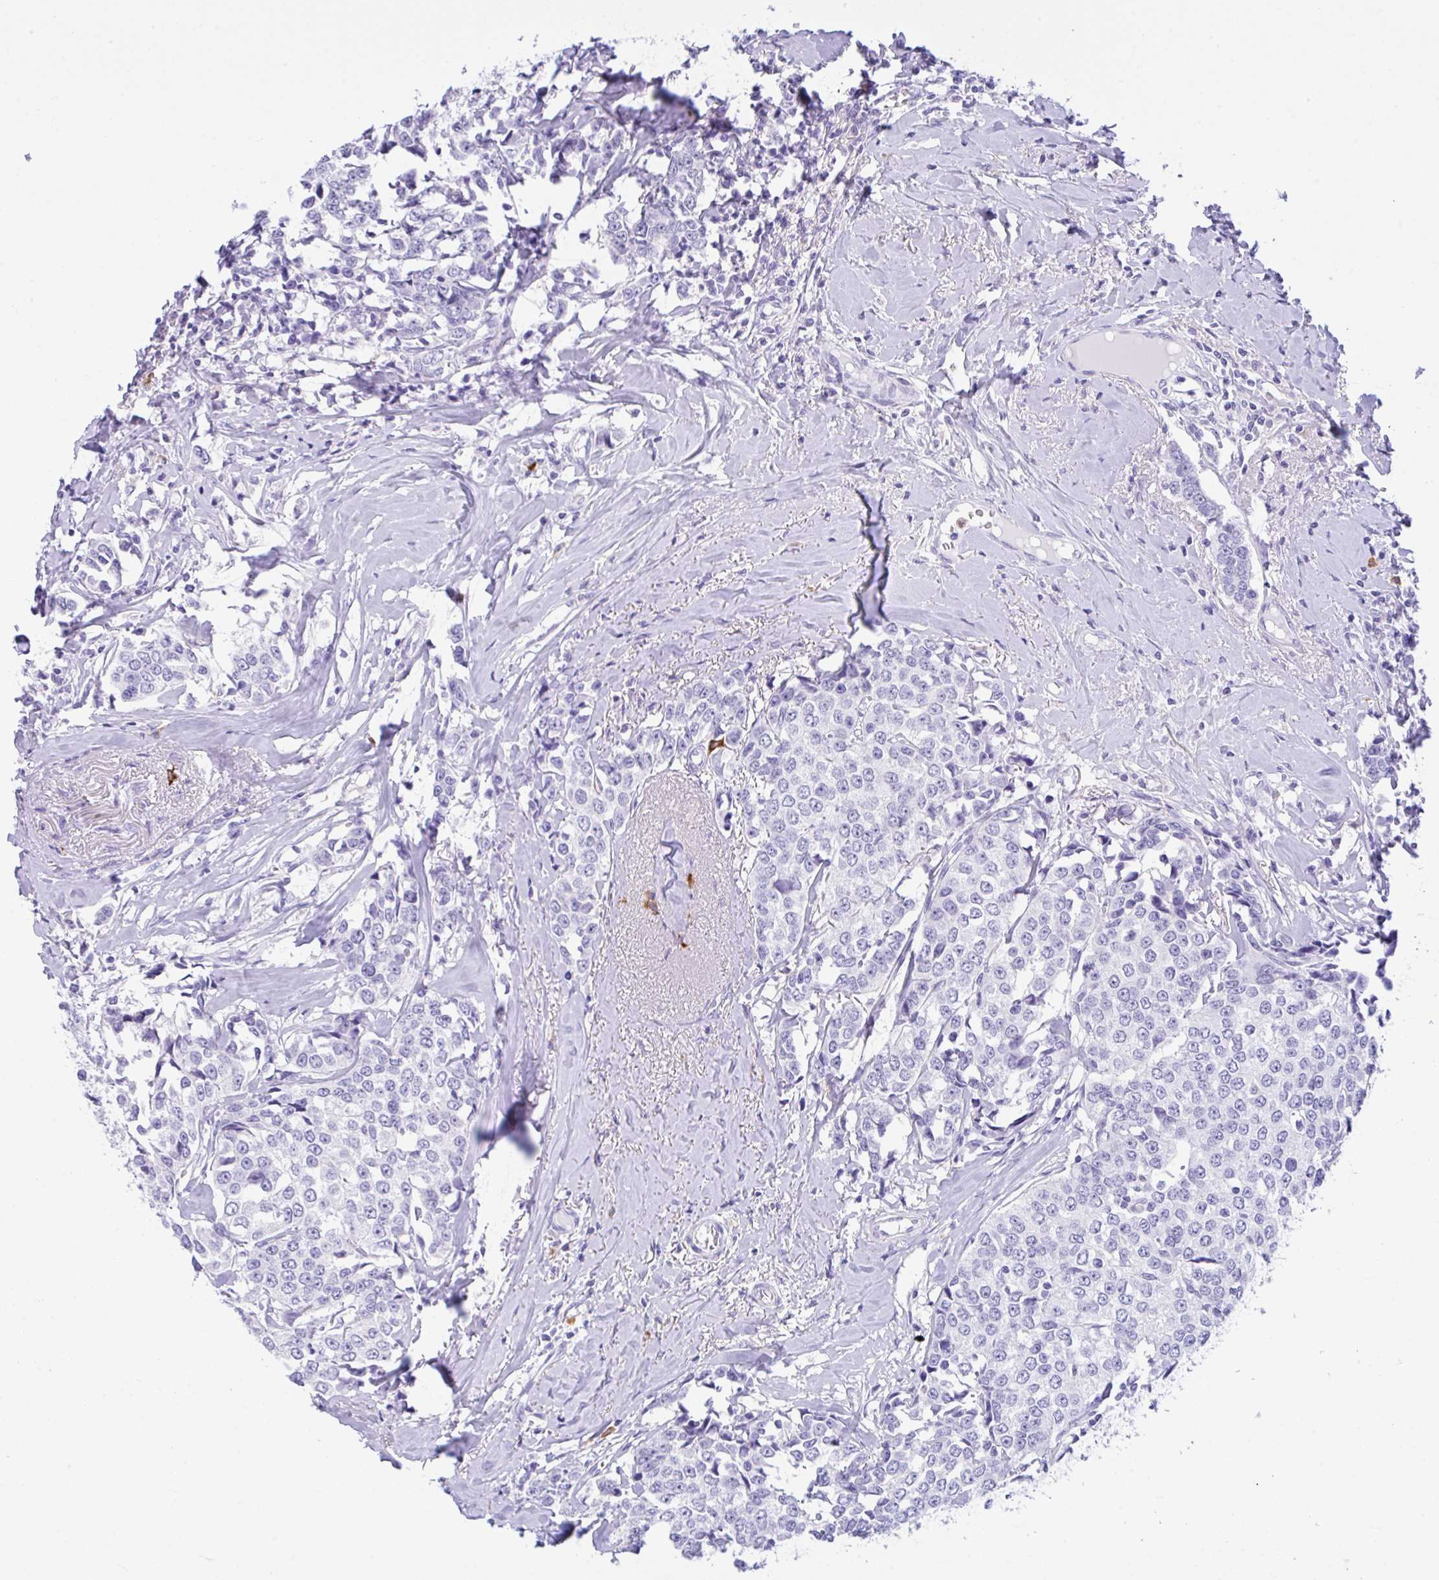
{"staining": {"intensity": "negative", "quantity": "none", "location": "none"}, "tissue": "breast cancer", "cell_type": "Tumor cells", "image_type": "cancer", "snomed": [{"axis": "morphology", "description": "Duct carcinoma"}, {"axis": "topography", "description": "Breast"}], "caption": "DAB (3,3'-diaminobenzidine) immunohistochemical staining of breast cancer demonstrates no significant staining in tumor cells. (DAB (3,3'-diaminobenzidine) immunohistochemistry (IHC) with hematoxylin counter stain).", "gene": "NCF1", "patient": {"sex": "female", "age": 80}}